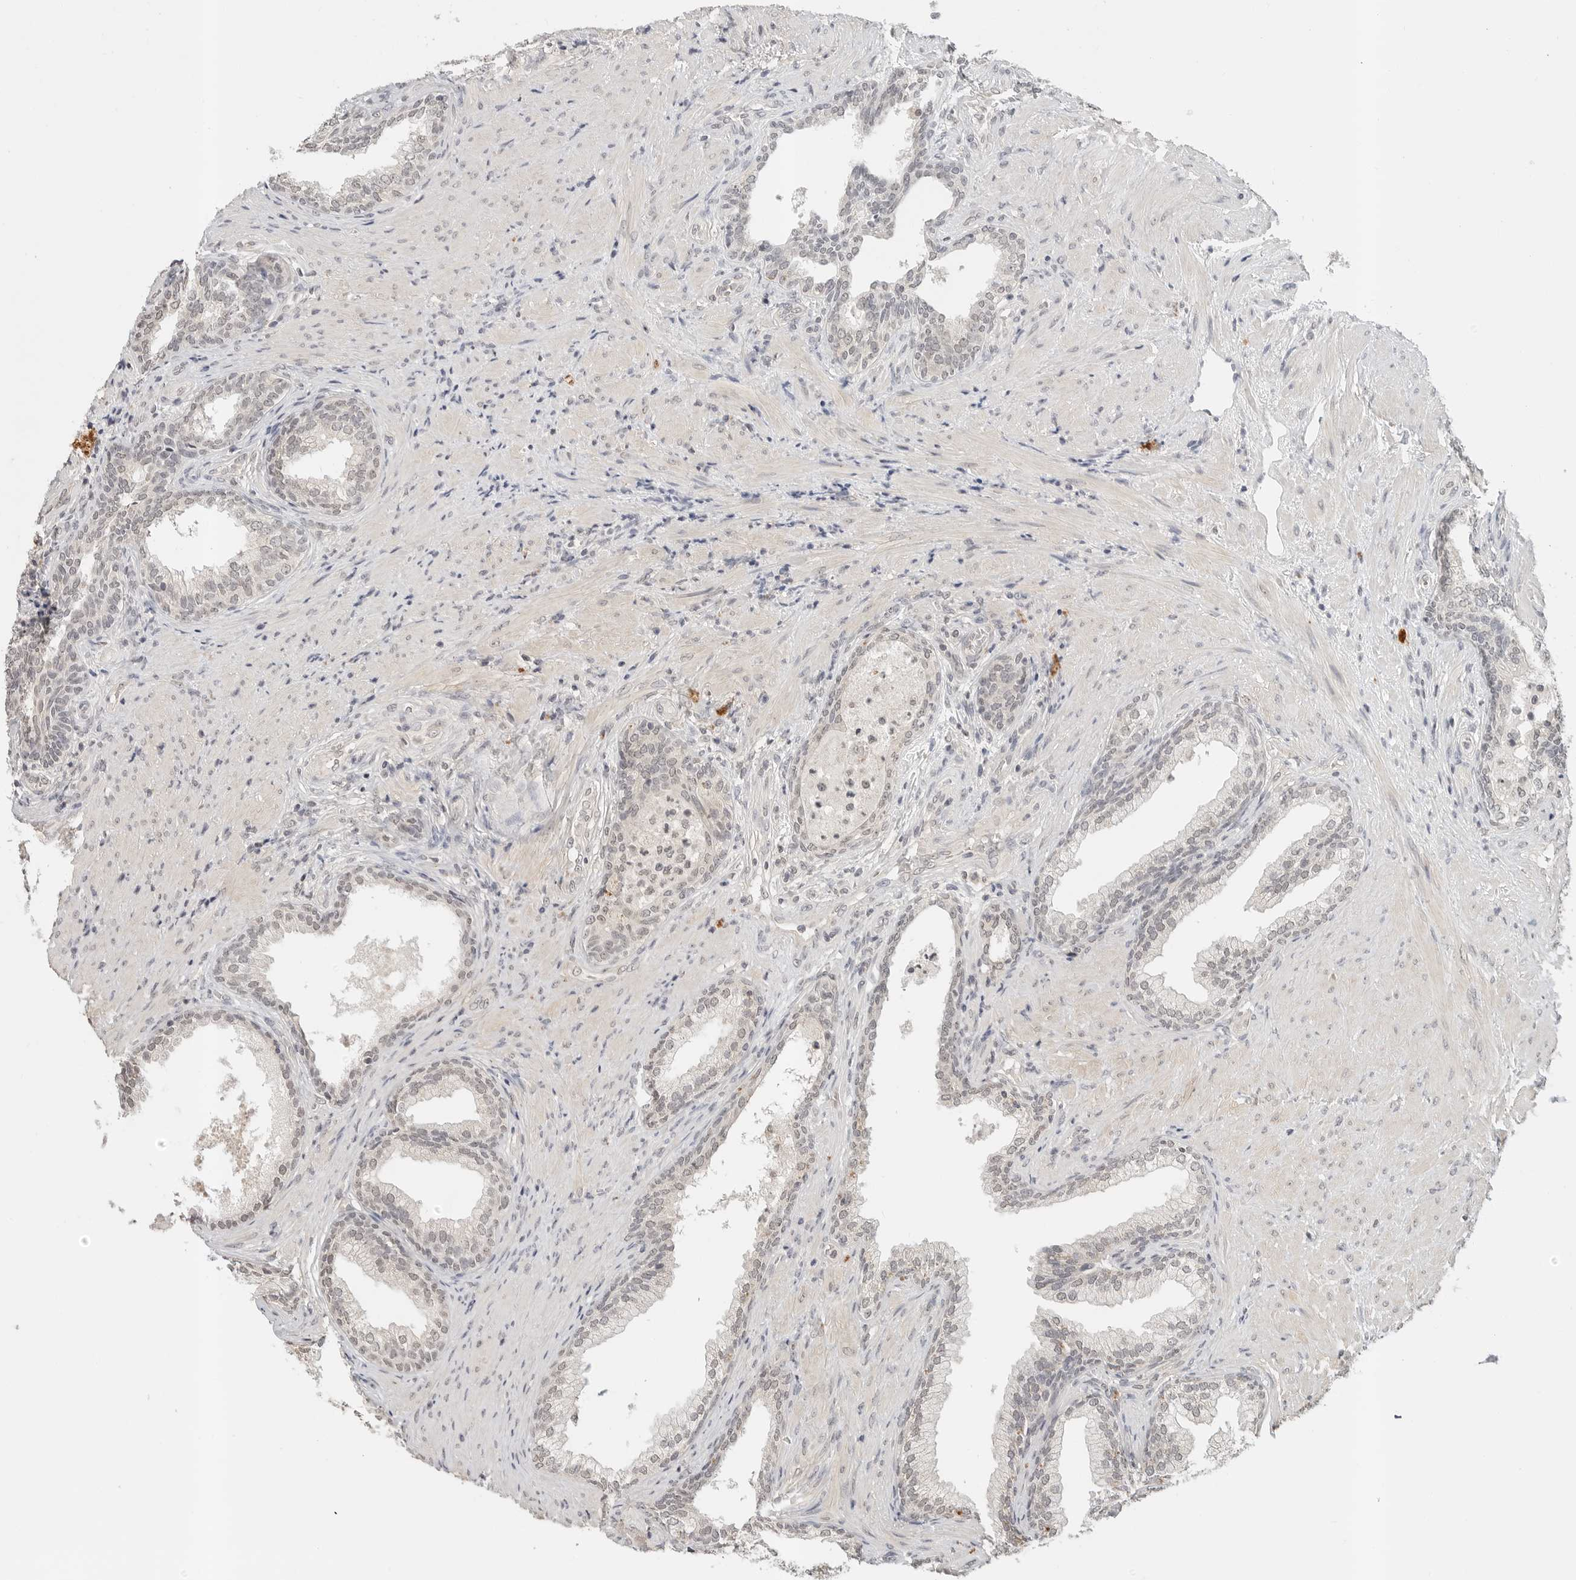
{"staining": {"intensity": "weak", "quantity": "<25%", "location": "cytoplasmic/membranous,nuclear"}, "tissue": "prostate", "cell_type": "Glandular cells", "image_type": "normal", "snomed": [{"axis": "morphology", "description": "Normal tissue, NOS"}, {"axis": "topography", "description": "Prostate"}], "caption": "The image displays no staining of glandular cells in benign prostate. Nuclei are stained in blue.", "gene": "IL24", "patient": {"sex": "male", "age": 76}}